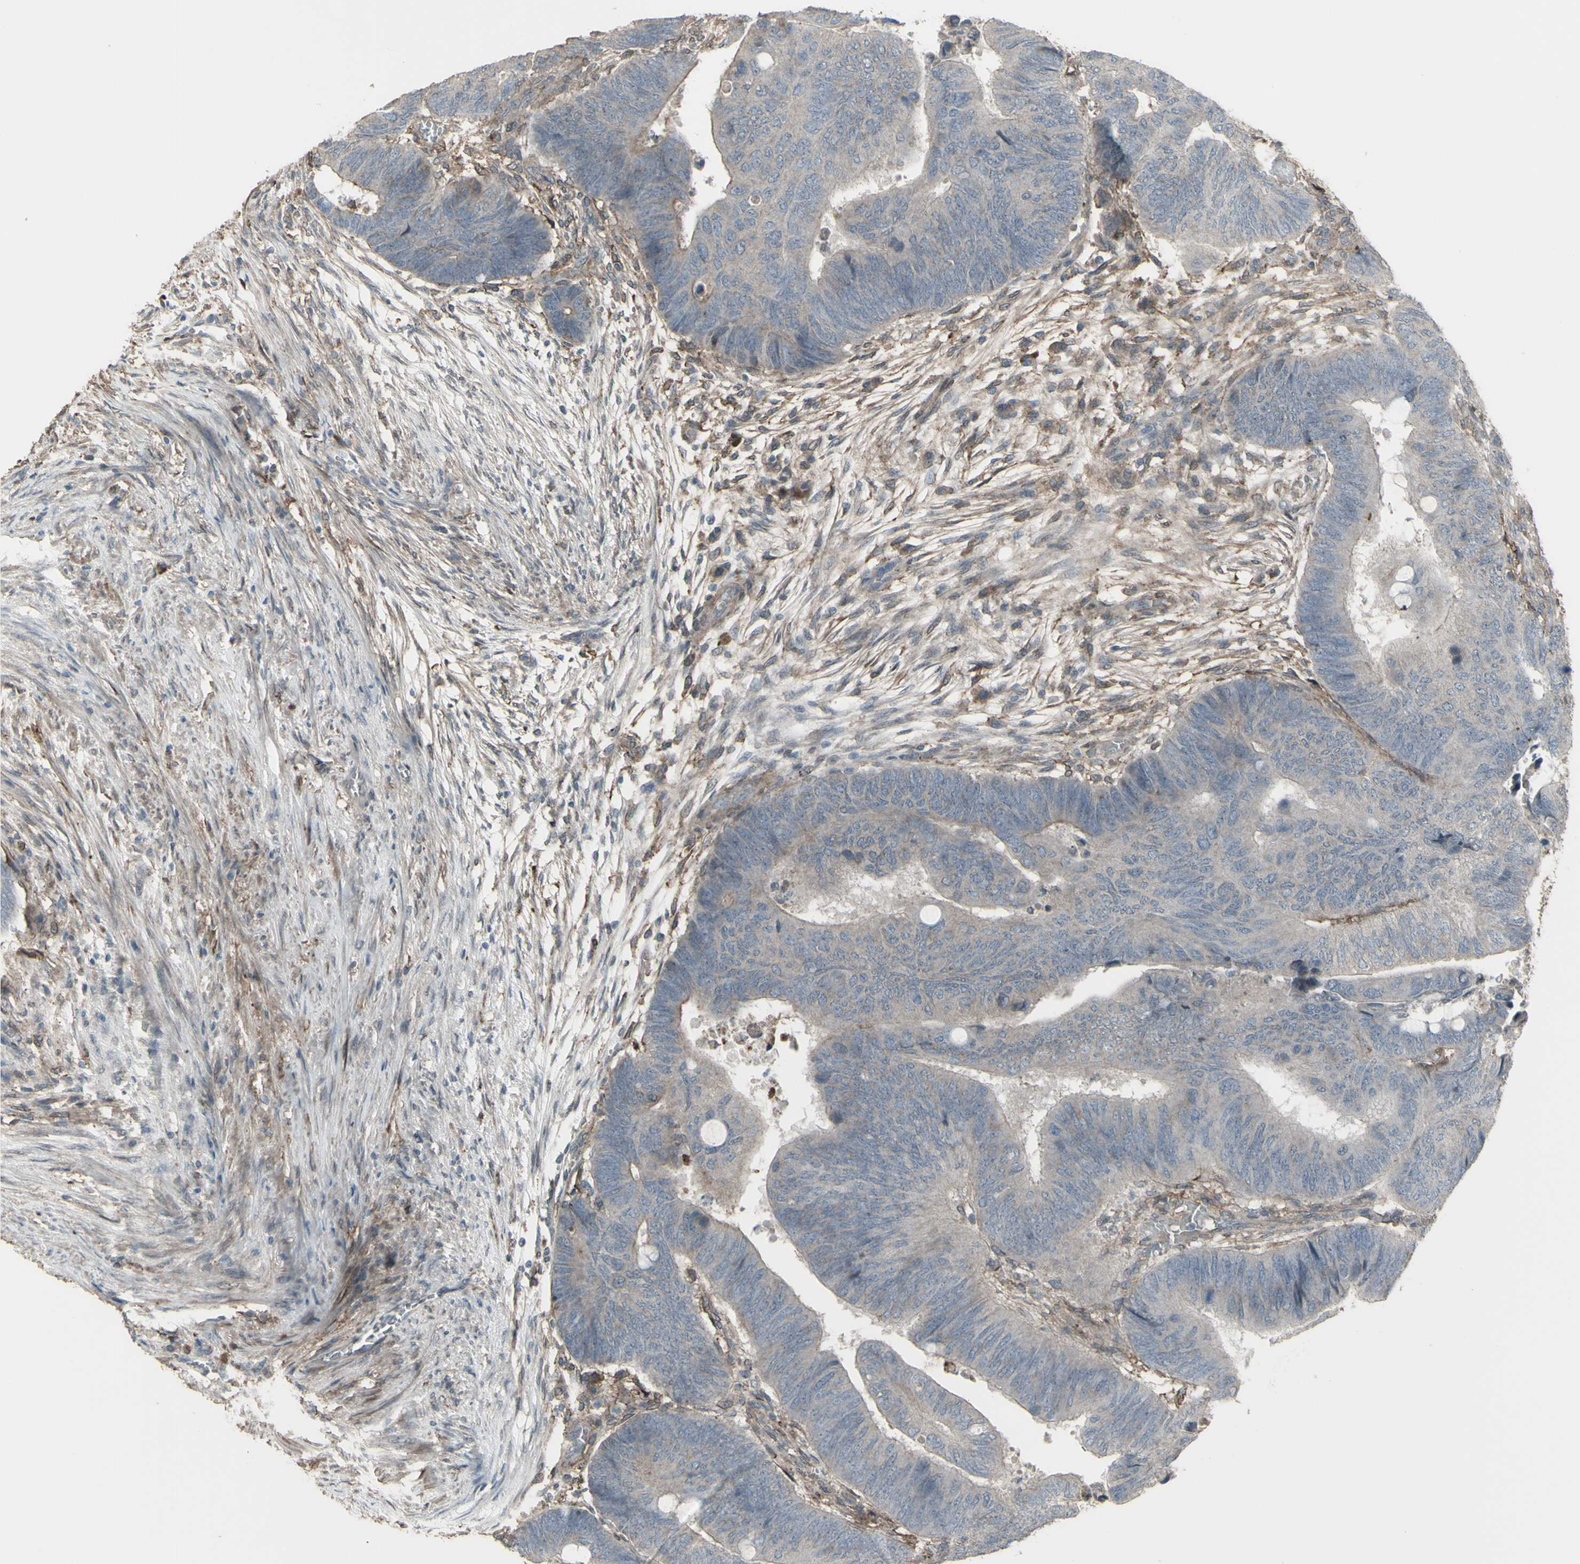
{"staining": {"intensity": "weak", "quantity": "25%-75%", "location": "cytoplasmic/membranous"}, "tissue": "colorectal cancer", "cell_type": "Tumor cells", "image_type": "cancer", "snomed": [{"axis": "morphology", "description": "Normal tissue, NOS"}, {"axis": "morphology", "description": "Adenocarcinoma, NOS"}, {"axis": "topography", "description": "Rectum"}, {"axis": "topography", "description": "Peripheral nerve tissue"}], "caption": "This is a histology image of immunohistochemistry staining of colorectal cancer (adenocarcinoma), which shows weak positivity in the cytoplasmic/membranous of tumor cells.", "gene": "SMO", "patient": {"sex": "male", "age": 92}}